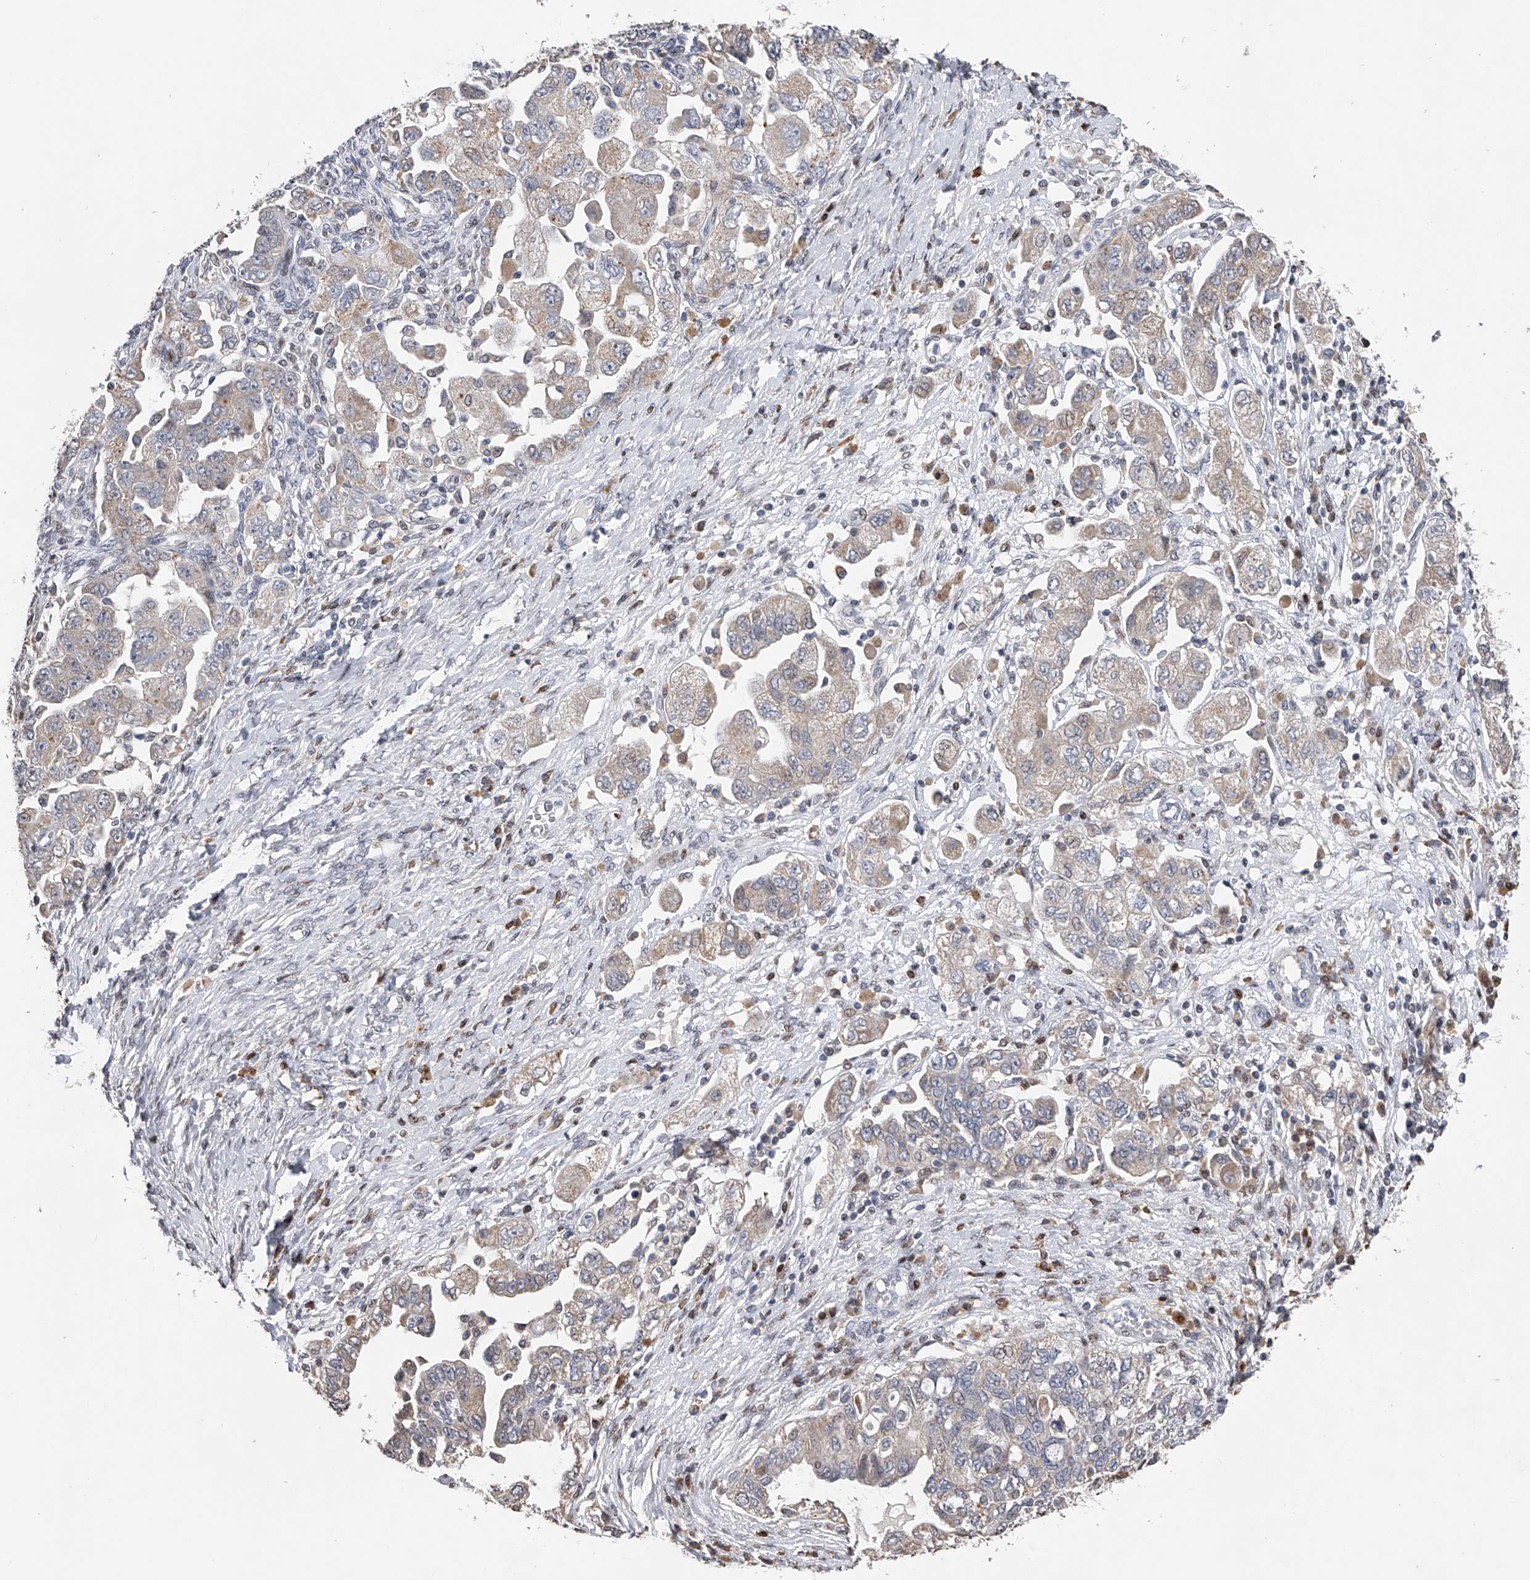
{"staining": {"intensity": "negative", "quantity": "none", "location": "none"}, "tissue": "ovarian cancer", "cell_type": "Tumor cells", "image_type": "cancer", "snomed": [{"axis": "morphology", "description": "Carcinoma, NOS"}, {"axis": "morphology", "description": "Cystadenocarcinoma, serous, NOS"}, {"axis": "topography", "description": "Ovary"}], "caption": "Immunohistochemistry (IHC) photomicrograph of neoplastic tissue: human ovarian serous cystadenocarcinoma stained with DAB exhibits no significant protein expression in tumor cells.", "gene": "RWDD2A", "patient": {"sex": "female", "age": 69}}